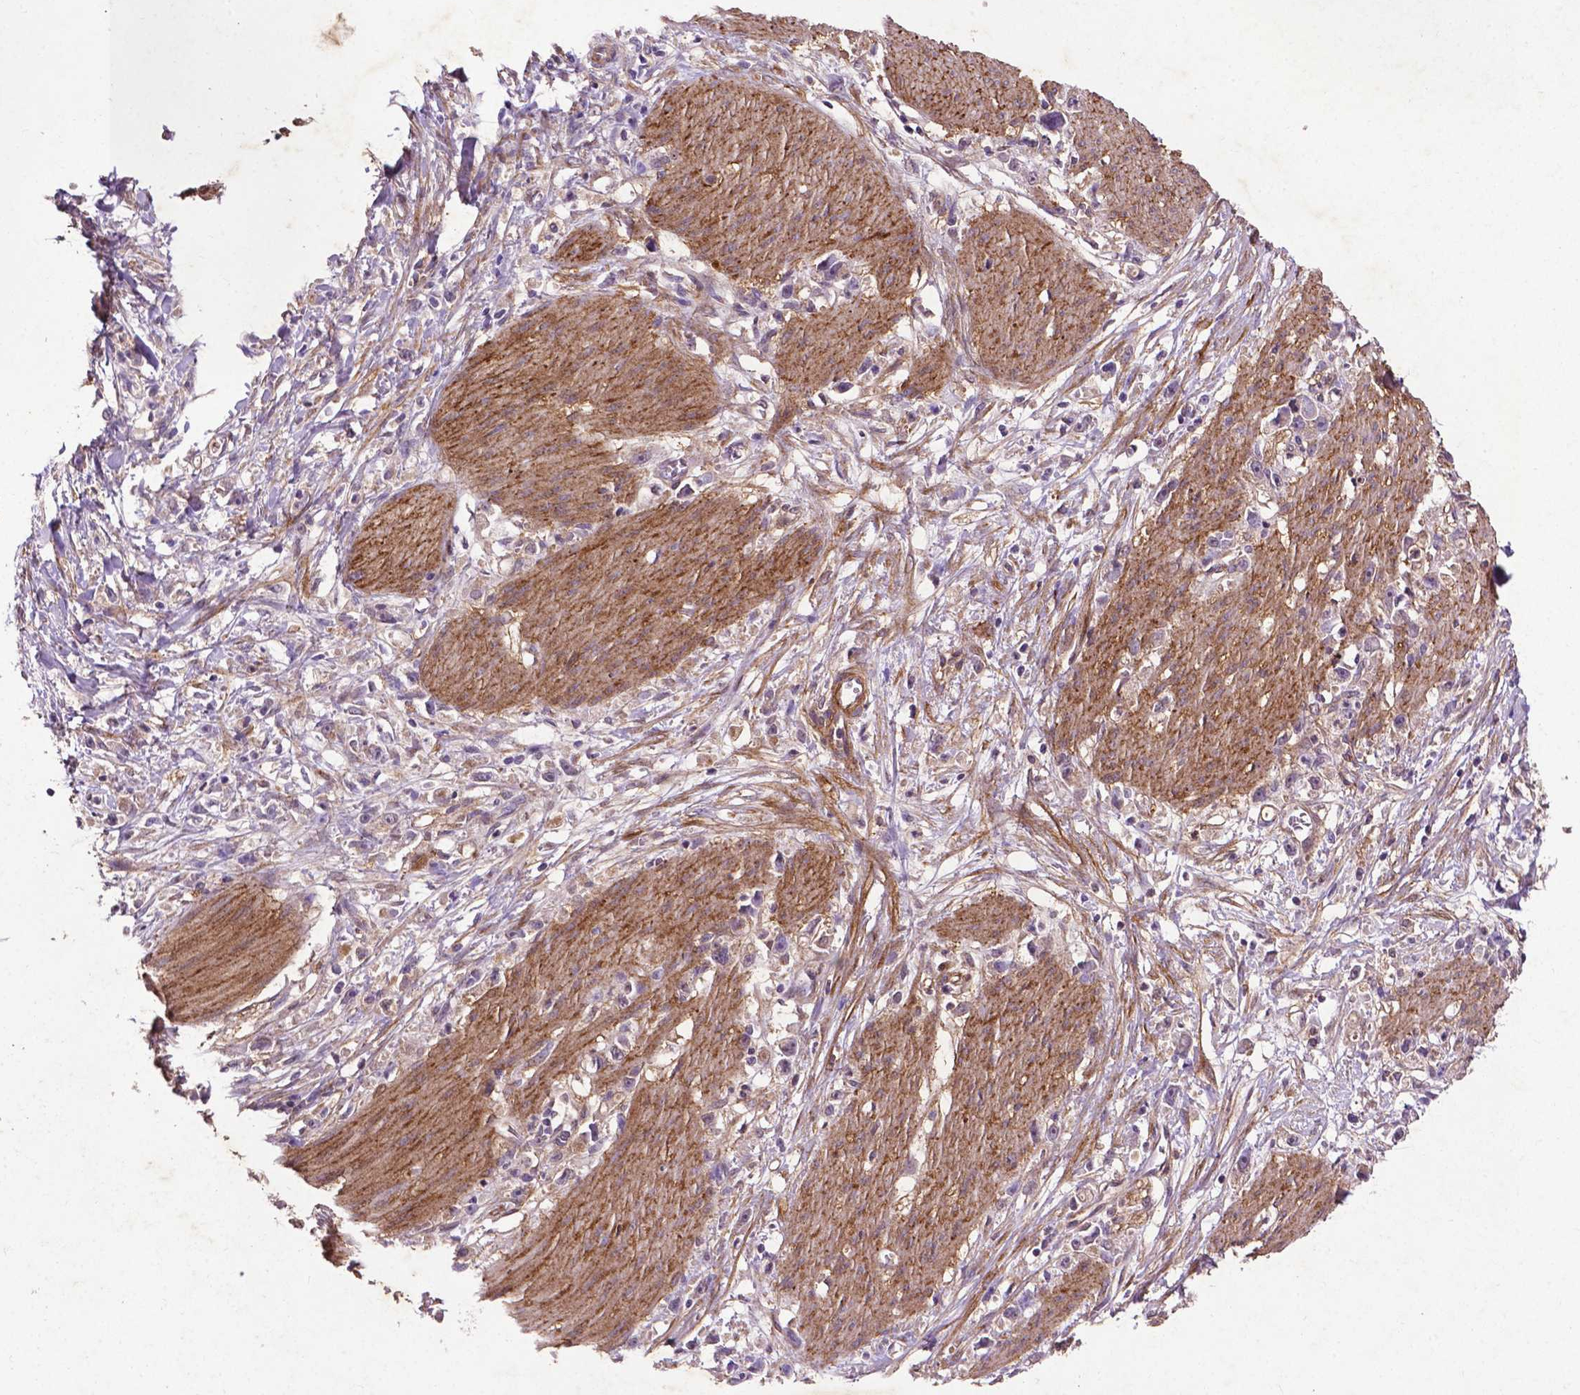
{"staining": {"intensity": "negative", "quantity": "none", "location": "none"}, "tissue": "stomach cancer", "cell_type": "Tumor cells", "image_type": "cancer", "snomed": [{"axis": "morphology", "description": "Adenocarcinoma, NOS"}, {"axis": "topography", "description": "Stomach"}], "caption": "Immunohistochemical staining of human stomach adenocarcinoma shows no significant expression in tumor cells.", "gene": "RRAS", "patient": {"sex": "female", "age": 59}}